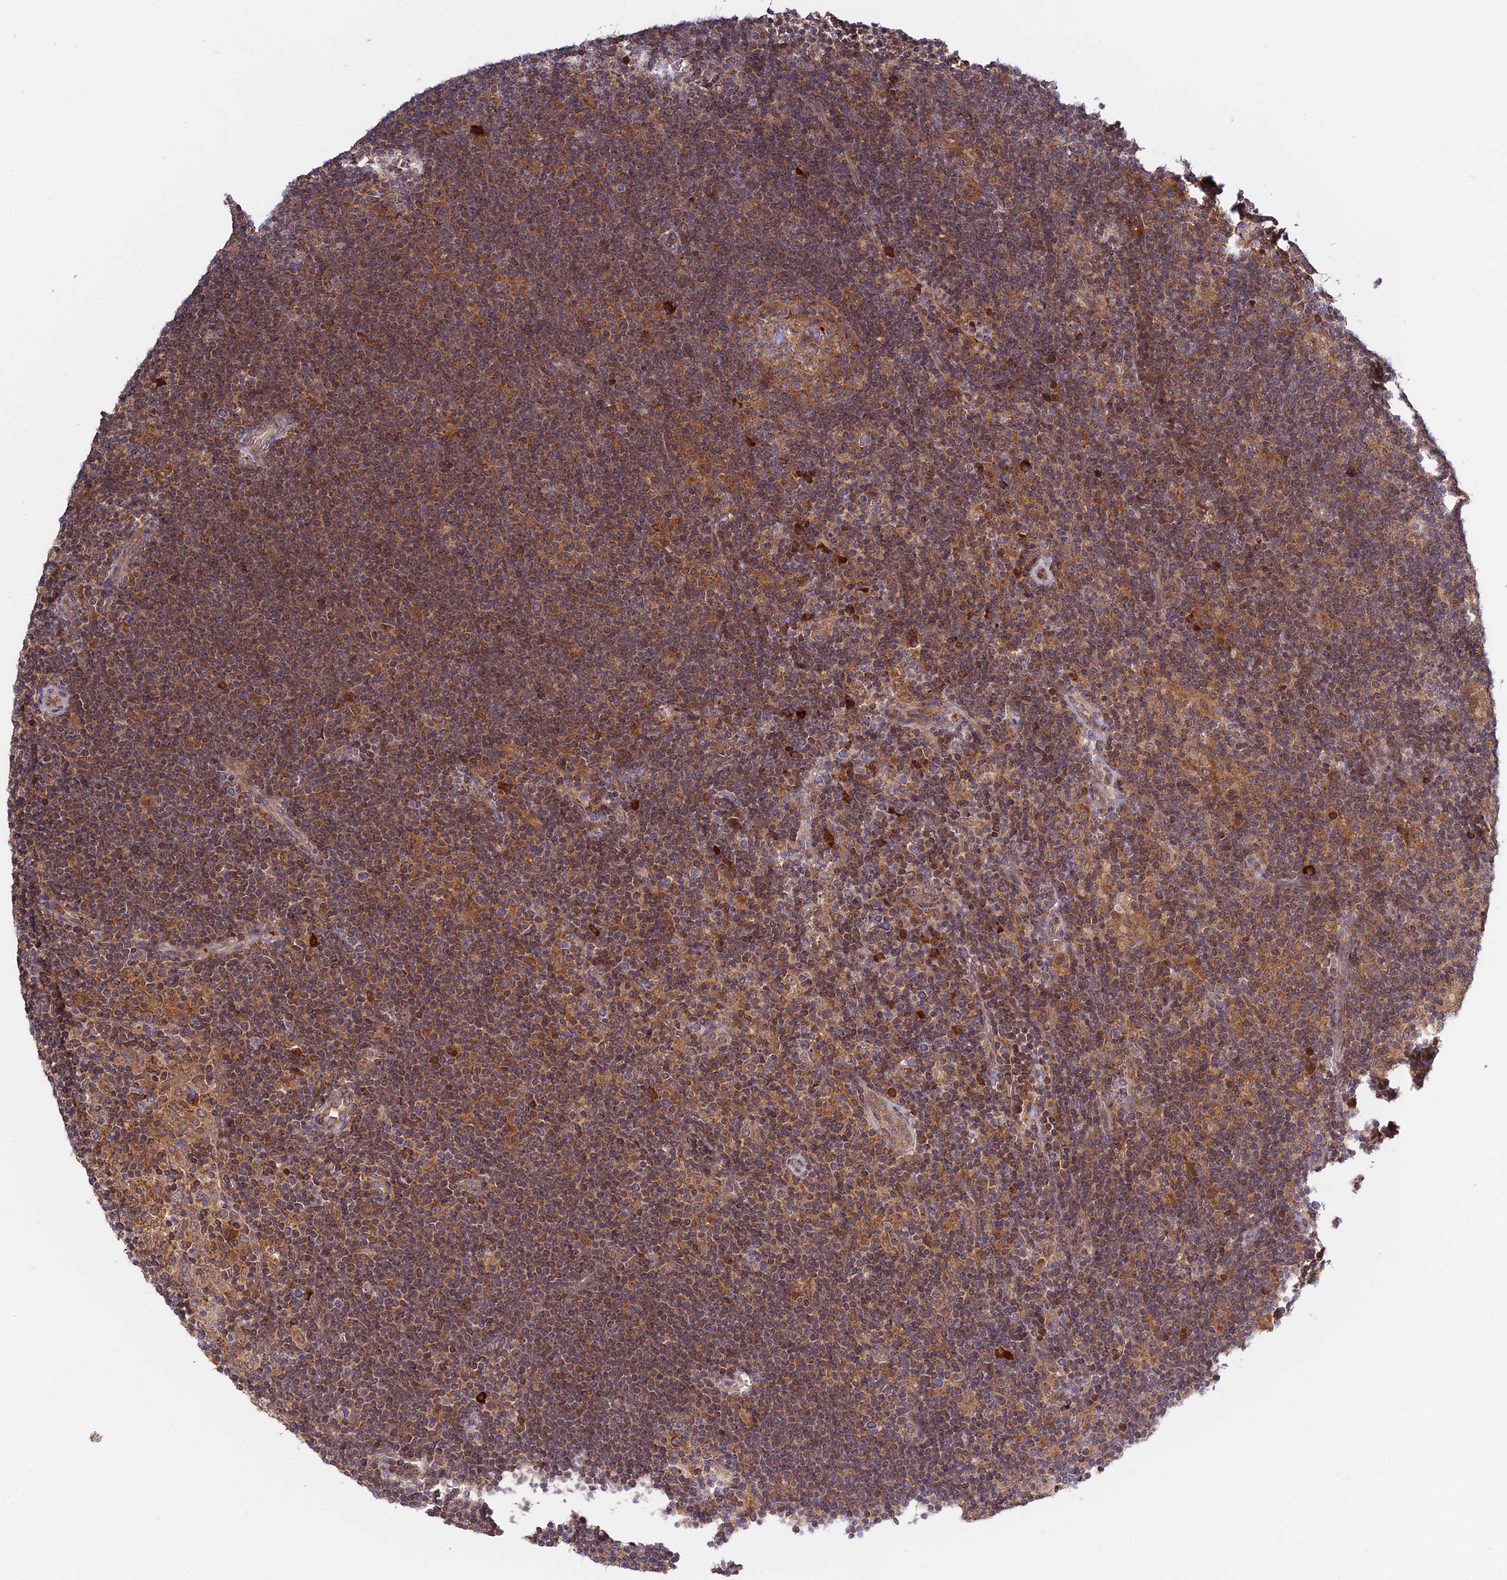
{"staining": {"intensity": "moderate", "quantity": "<25%", "location": "cytoplasmic/membranous"}, "tissue": "lymphoma", "cell_type": "Tumor cells", "image_type": "cancer", "snomed": [{"axis": "morphology", "description": "Hodgkin's disease, NOS"}, {"axis": "topography", "description": "Lymph node"}], "caption": "Protein staining displays moderate cytoplasmic/membranous positivity in approximately <25% of tumor cells in Hodgkin's disease.", "gene": "IL21R", "patient": {"sex": "female", "age": 57}}